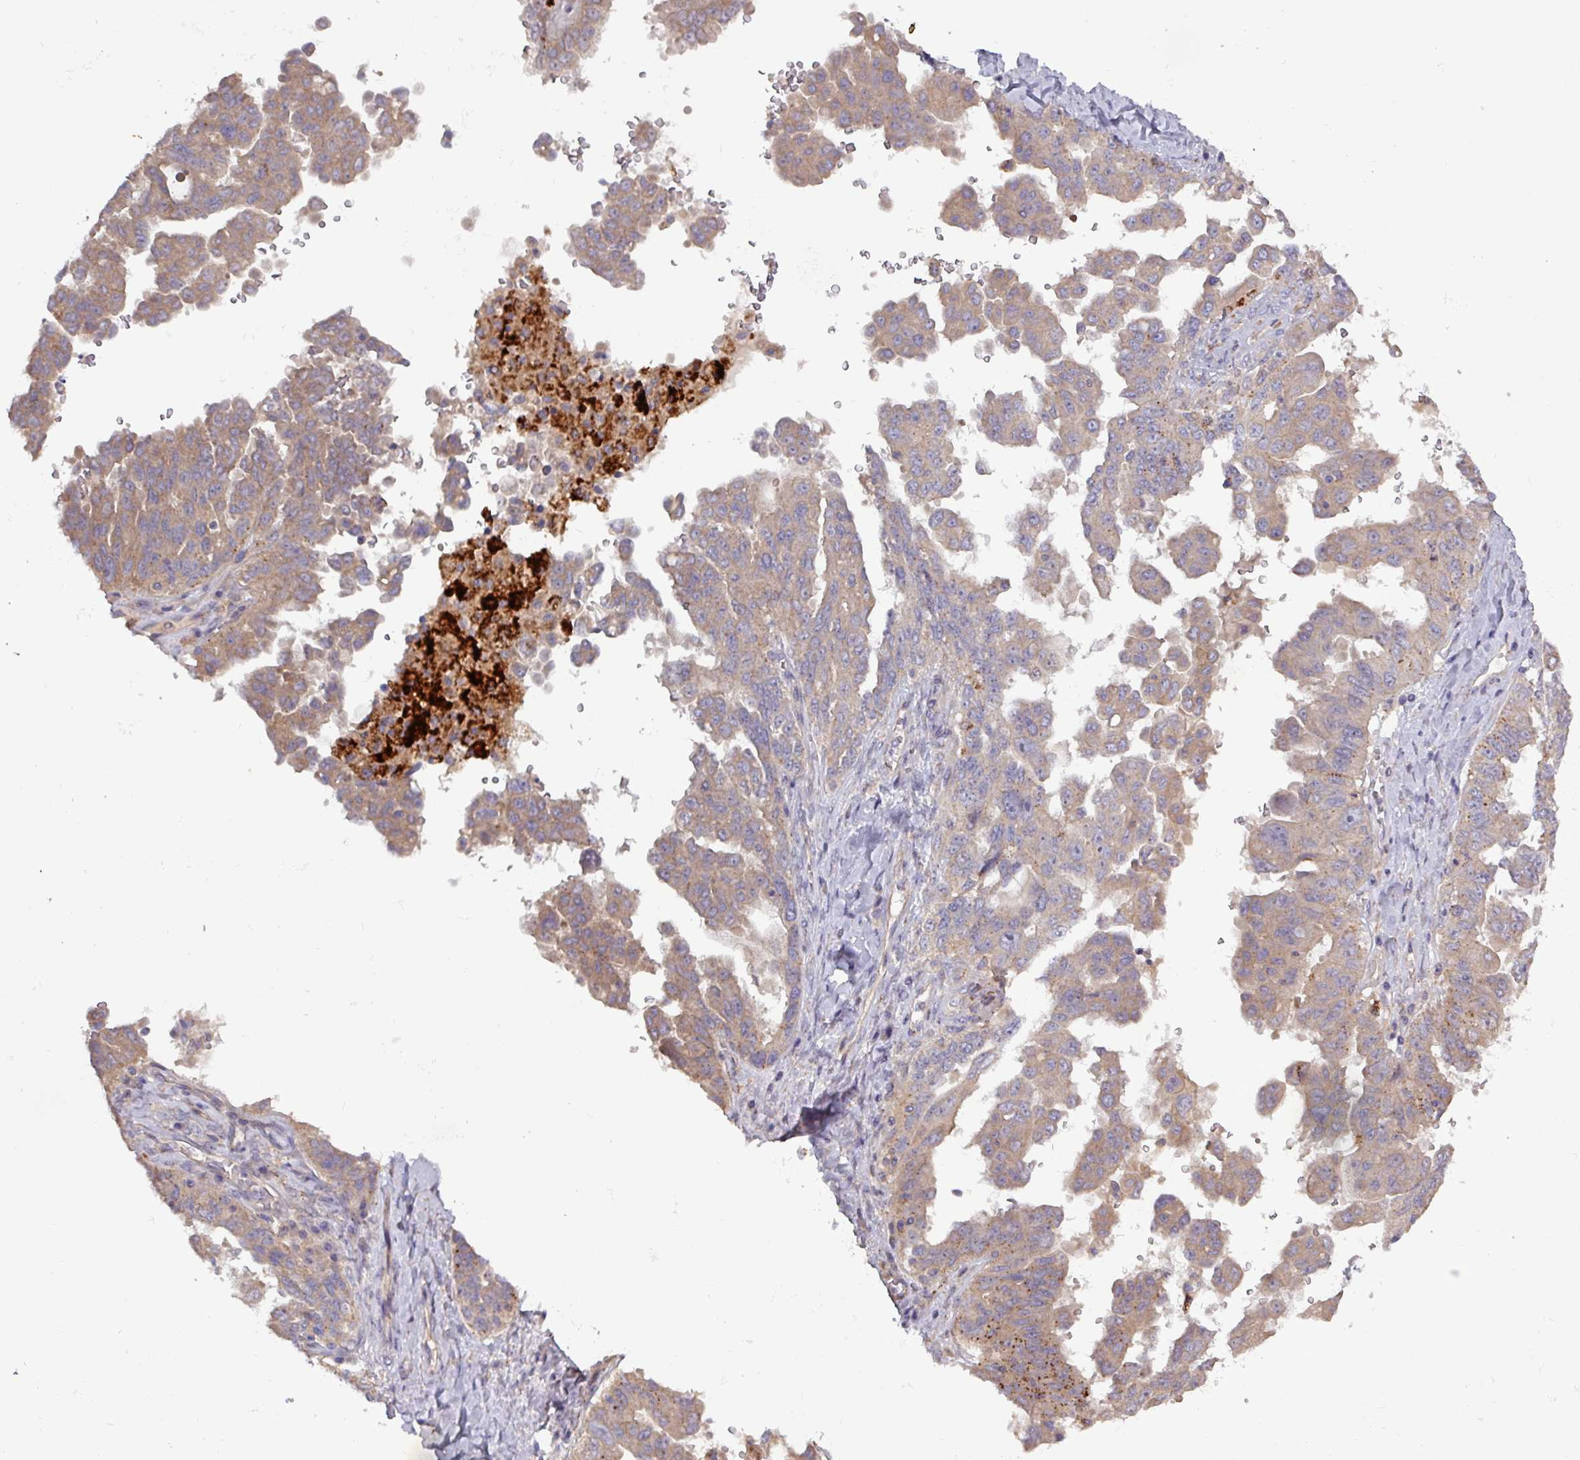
{"staining": {"intensity": "weak", "quantity": "25%-75%", "location": "cytoplasmic/membranous"}, "tissue": "ovarian cancer", "cell_type": "Tumor cells", "image_type": "cancer", "snomed": [{"axis": "morphology", "description": "Carcinoma, endometroid"}, {"axis": "topography", "description": "Ovary"}], "caption": "This is an image of immunohistochemistry staining of ovarian cancer, which shows weak staining in the cytoplasmic/membranous of tumor cells.", "gene": "PLIN2", "patient": {"sex": "female", "age": 62}}